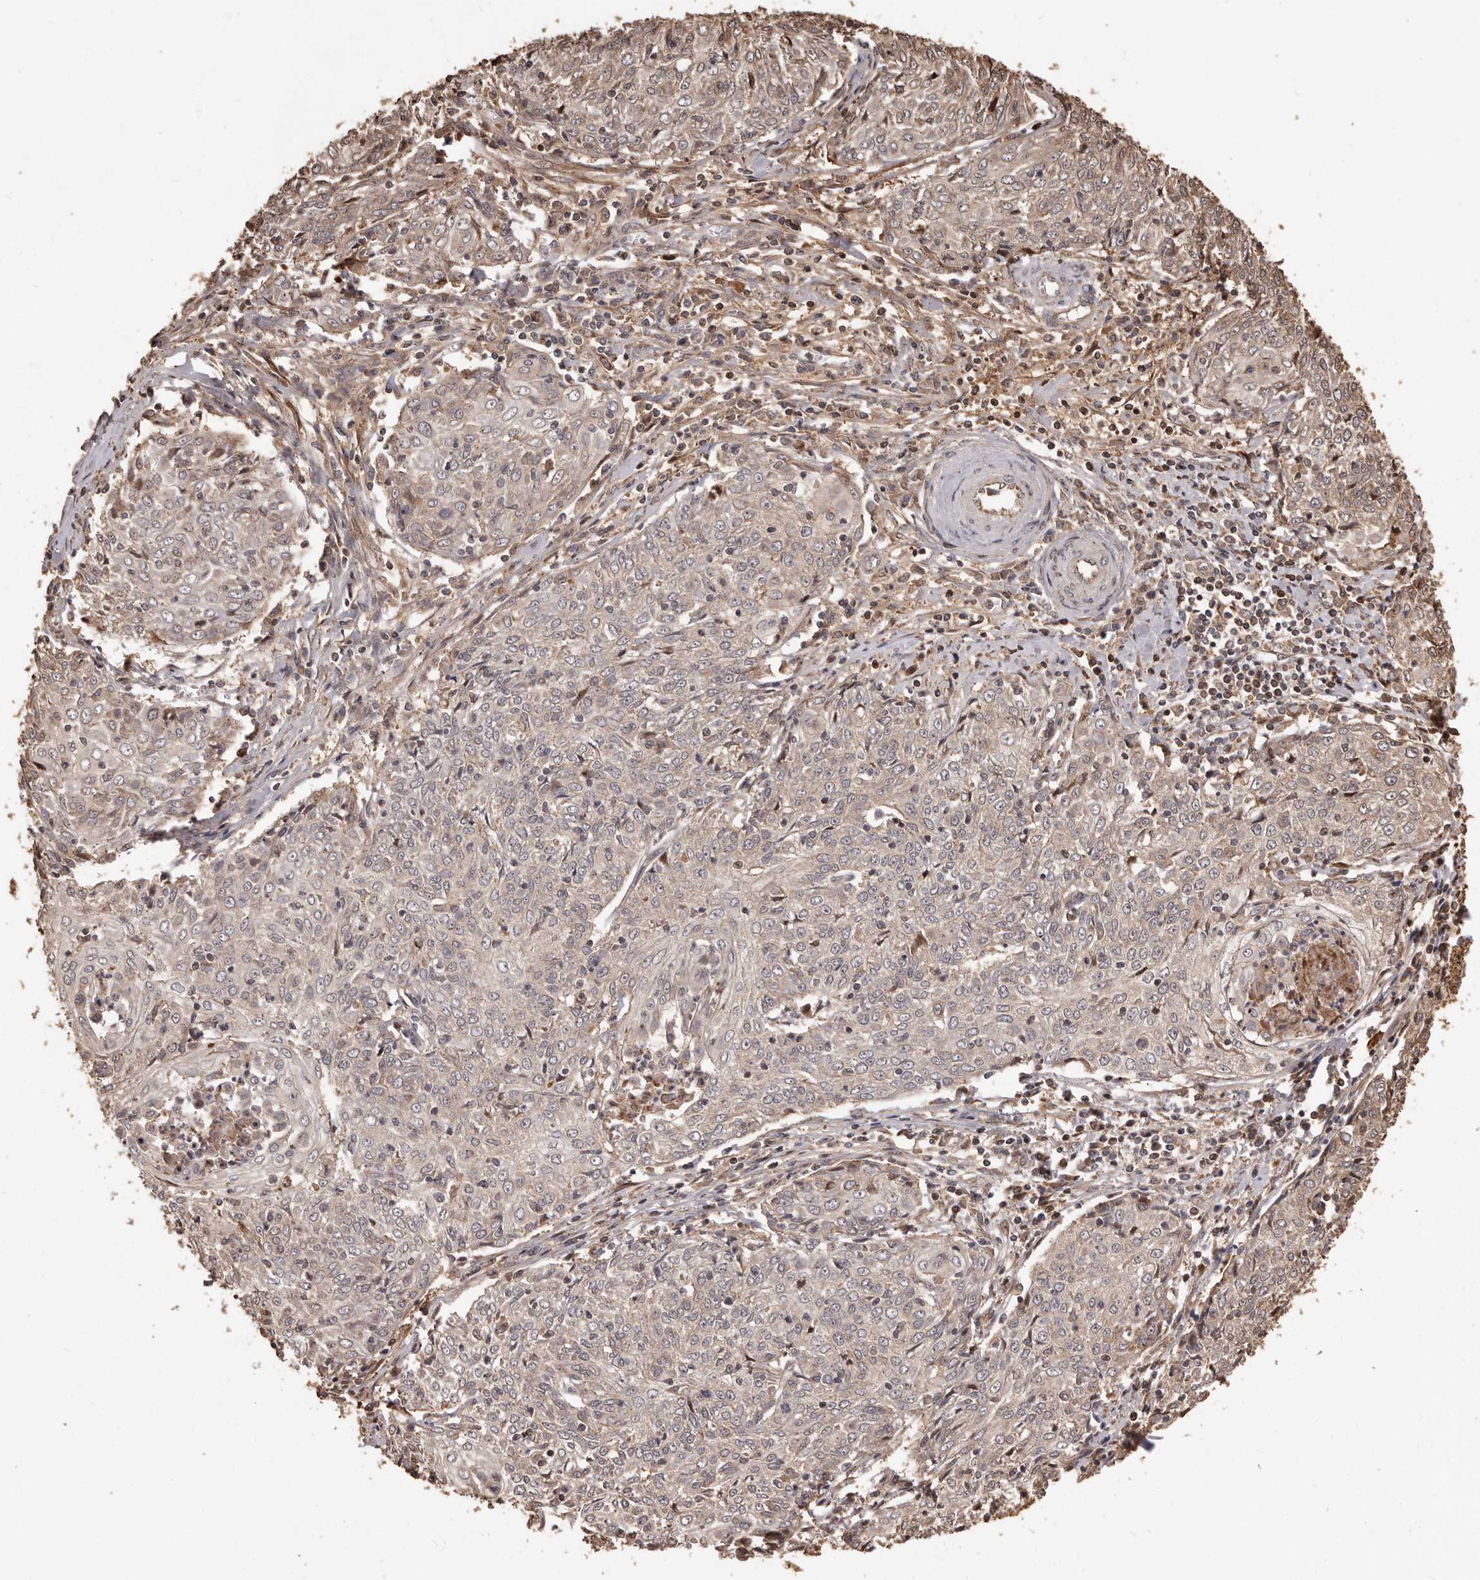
{"staining": {"intensity": "weak", "quantity": "25%-75%", "location": "cytoplasmic/membranous"}, "tissue": "cervical cancer", "cell_type": "Tumor cells", "image_type": "cancer", "snomed": [{"axis": "morphology", "description": "Squamous cell carcinoma, NOS"}, {"axis": "topography", "description": "Cervix"}], "caption": "Protein expression analysis of human cervical squamous cell carcinoma reveals weak cytoplasmic/membranous positivity in approximately 25%-75% of tumor cells.", "gene": "MTO1", "patient": {"sex": "female", "age": 48}}